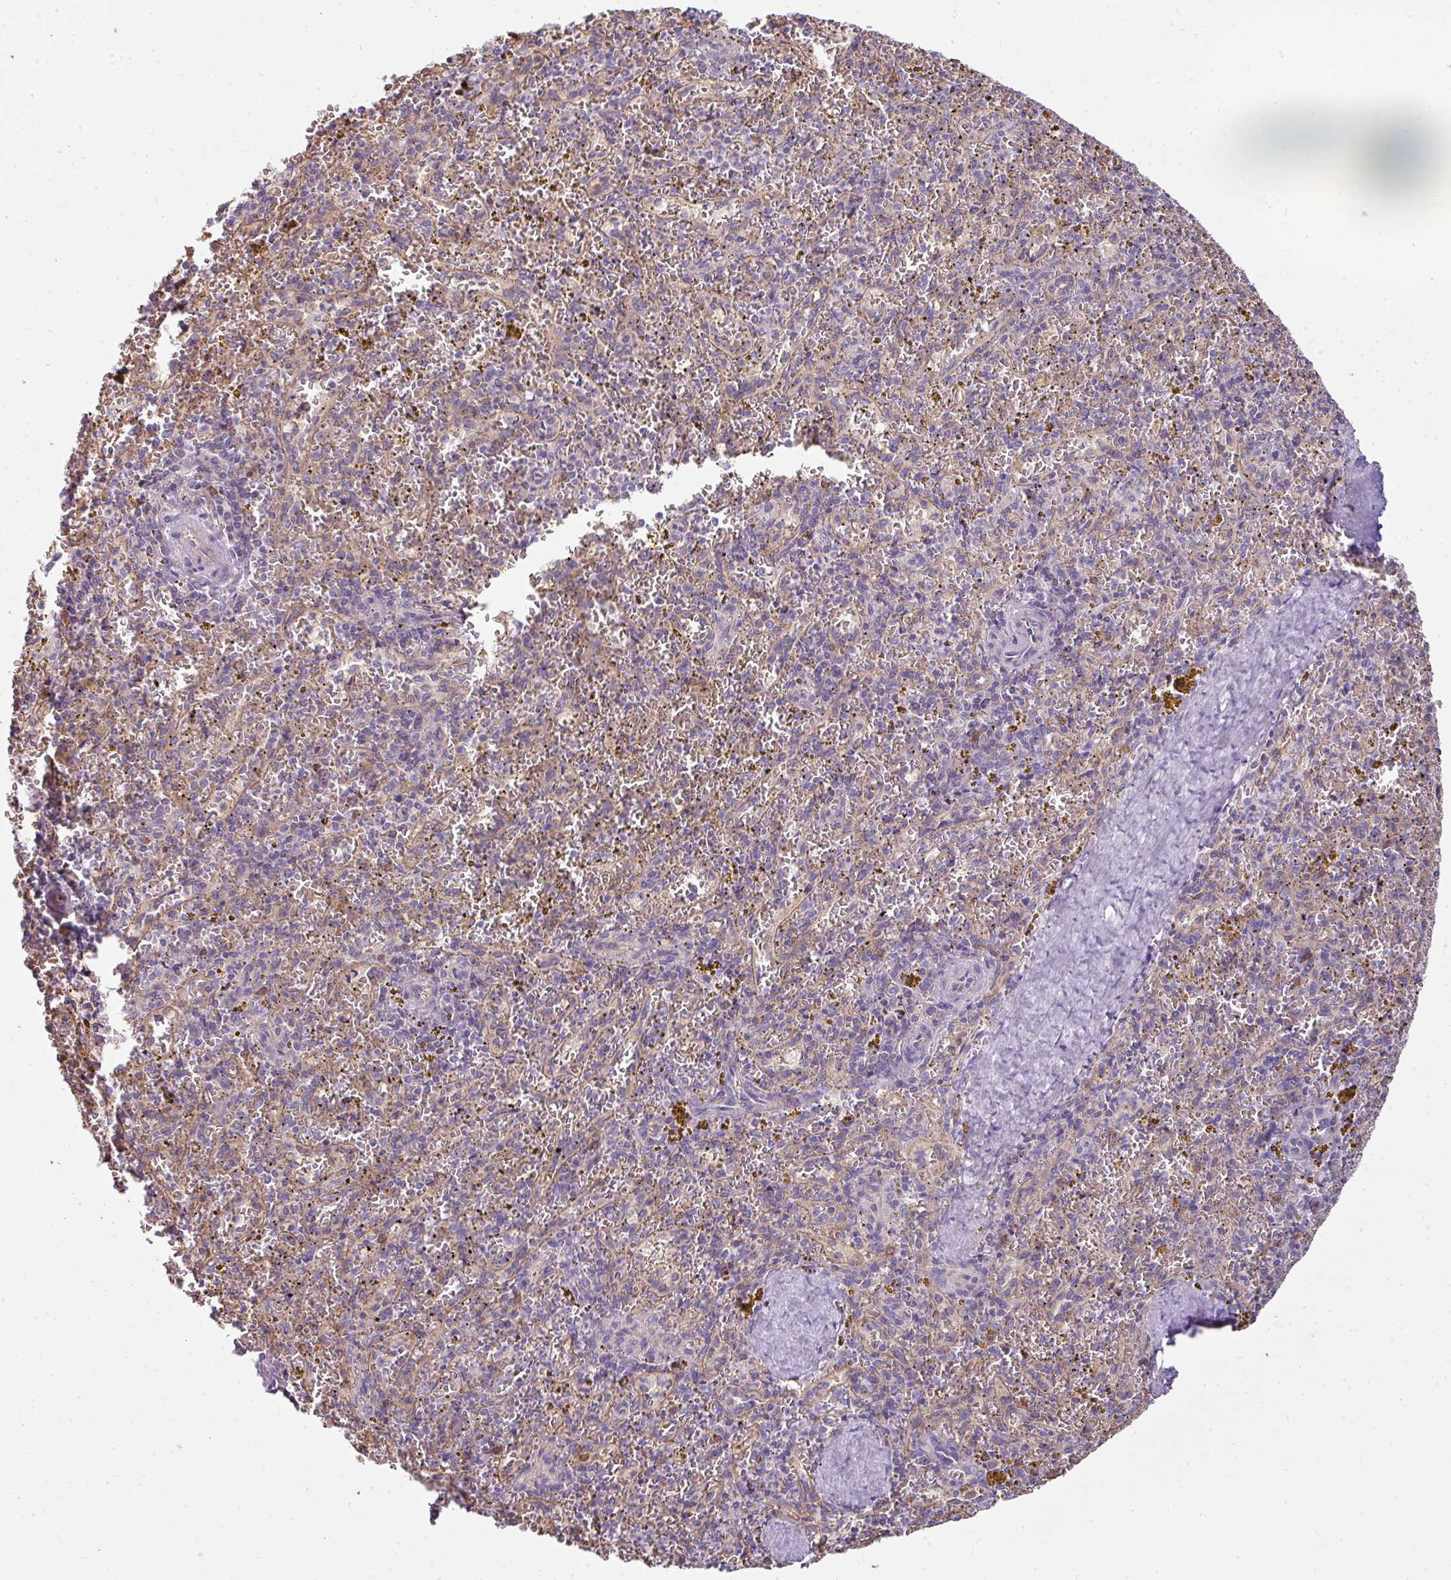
{"staining": {"intensity": "negative", "quantity": "none", "location": "none"}, "tissue": "spleen", "cell_type": "Cells in red pulp", "image_type": "normal", "snomed": [{"axis": "morphology", "description": "Normal tissue, NOS"}, {"axis": "topography", "description": "Spleen"}], "caption": "Photomicrograph shows no protein staining in cells in red pulp of benign spleen. Brightfield microscopy of immunohistochemistry (IHC) stained with DAB (3,3'-diaminobenzidine) (brown) and hematoxylin (blue), captured at high magnification.", "gene": "PALS2", "patient": {"sex": "male", "age": 57}}